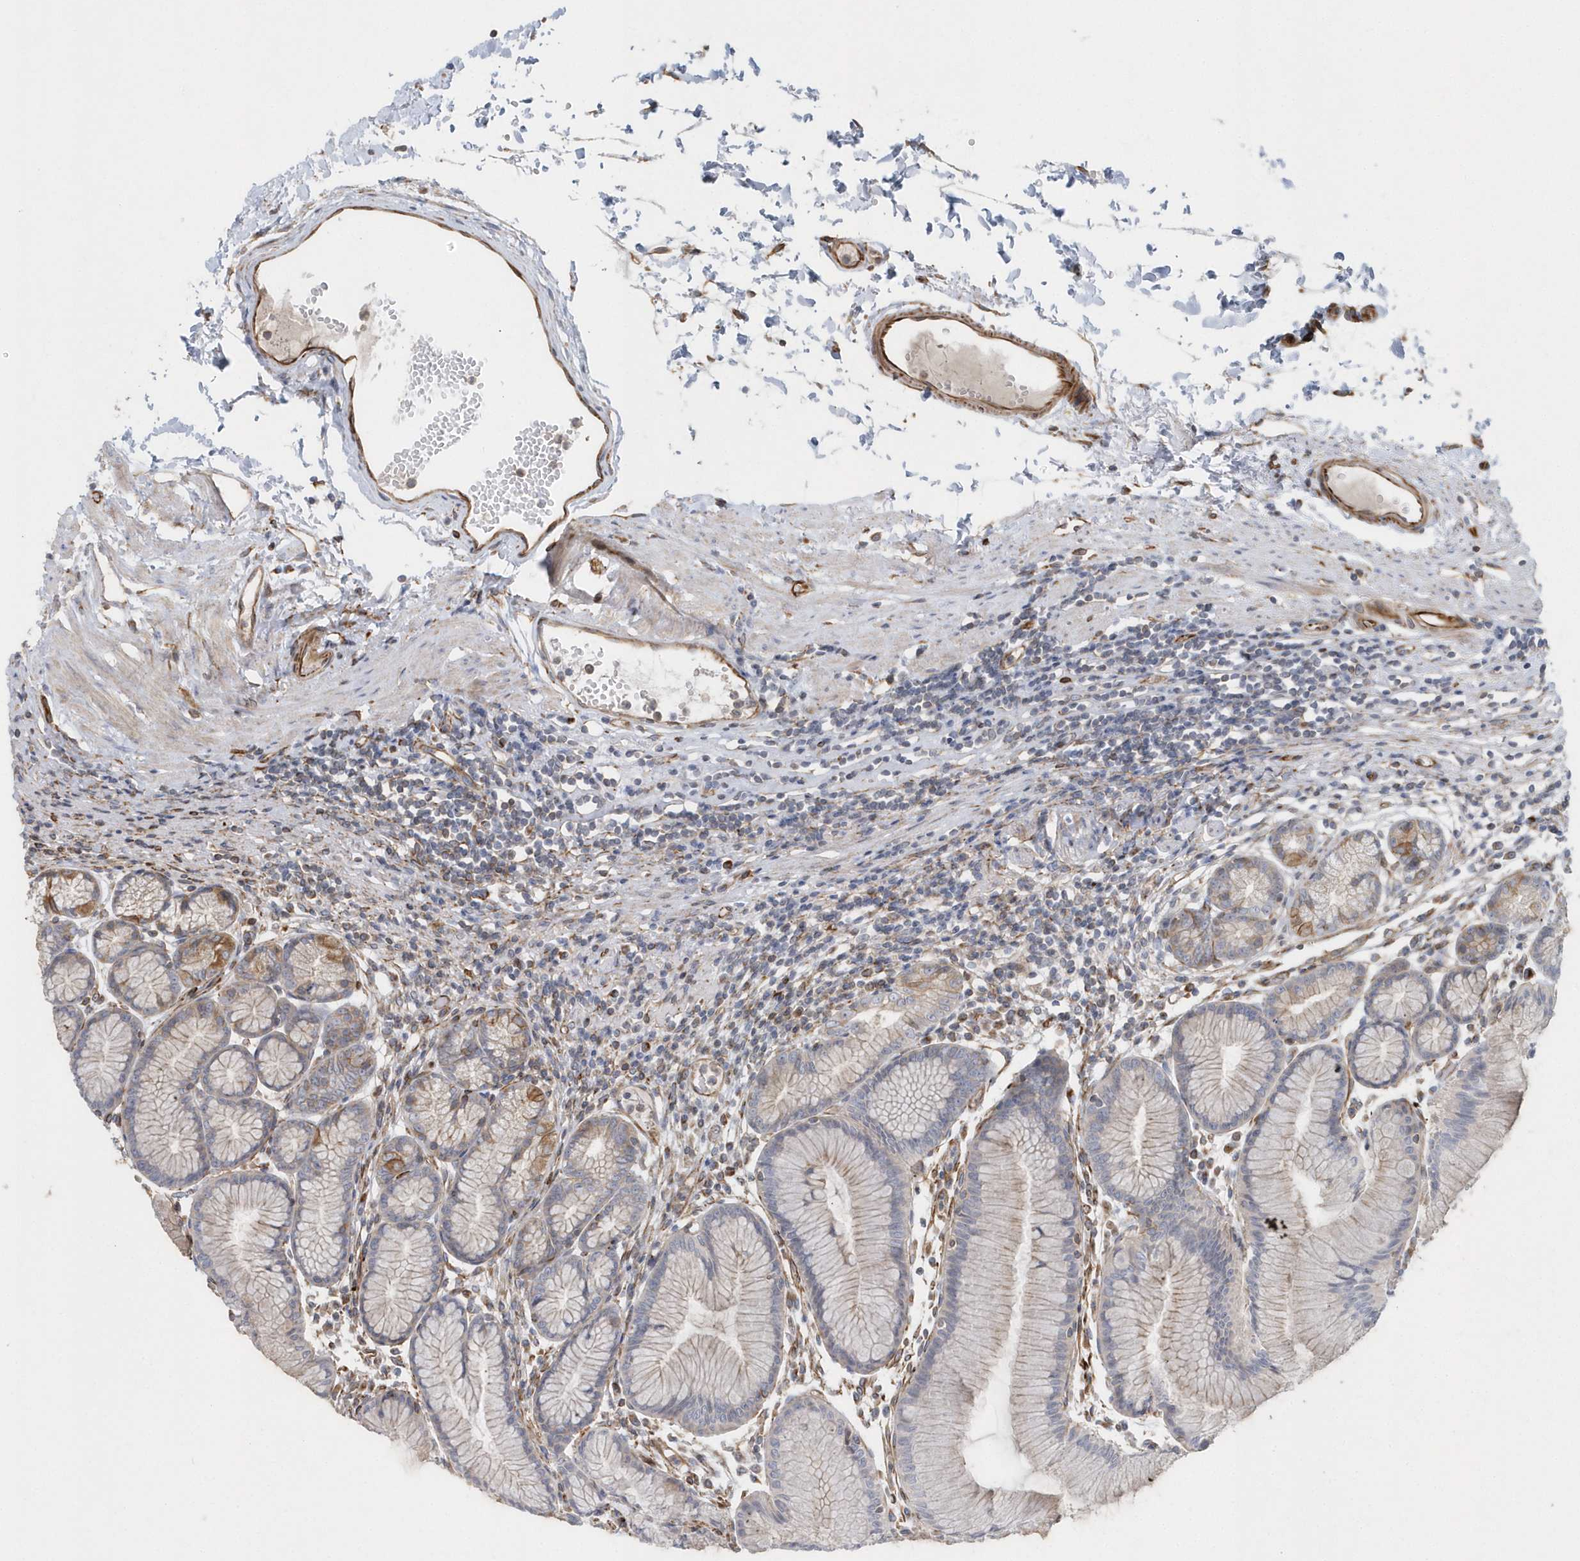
{"staining": {"intensity": "moderate", "quantity": "<25%", "location": "cytoplasmic/membranous"}, "tissue": "stomach", "cell_type": "Glandular cells", "image_type": "normal", "snomed": [{"axis": "morphology", "description": "Normal tissue, NOS"}, {"axis": "topography", "description": "Stomach"}], "caption": "IHC staining of benign stomach, which shows low levels of moderate cytoplasmic/membranous staining in about <25% of glandular cells indicating moderate cytoplasmic/membranous protein positivity. The staining was performed using DAB (3,3'-diaminobenzidine) (brown) for protein detection and nuclei were counterstained in hematoxylin (blue).", "gene": "RAB17", "patient": {"sex": "female", "age": 57}}